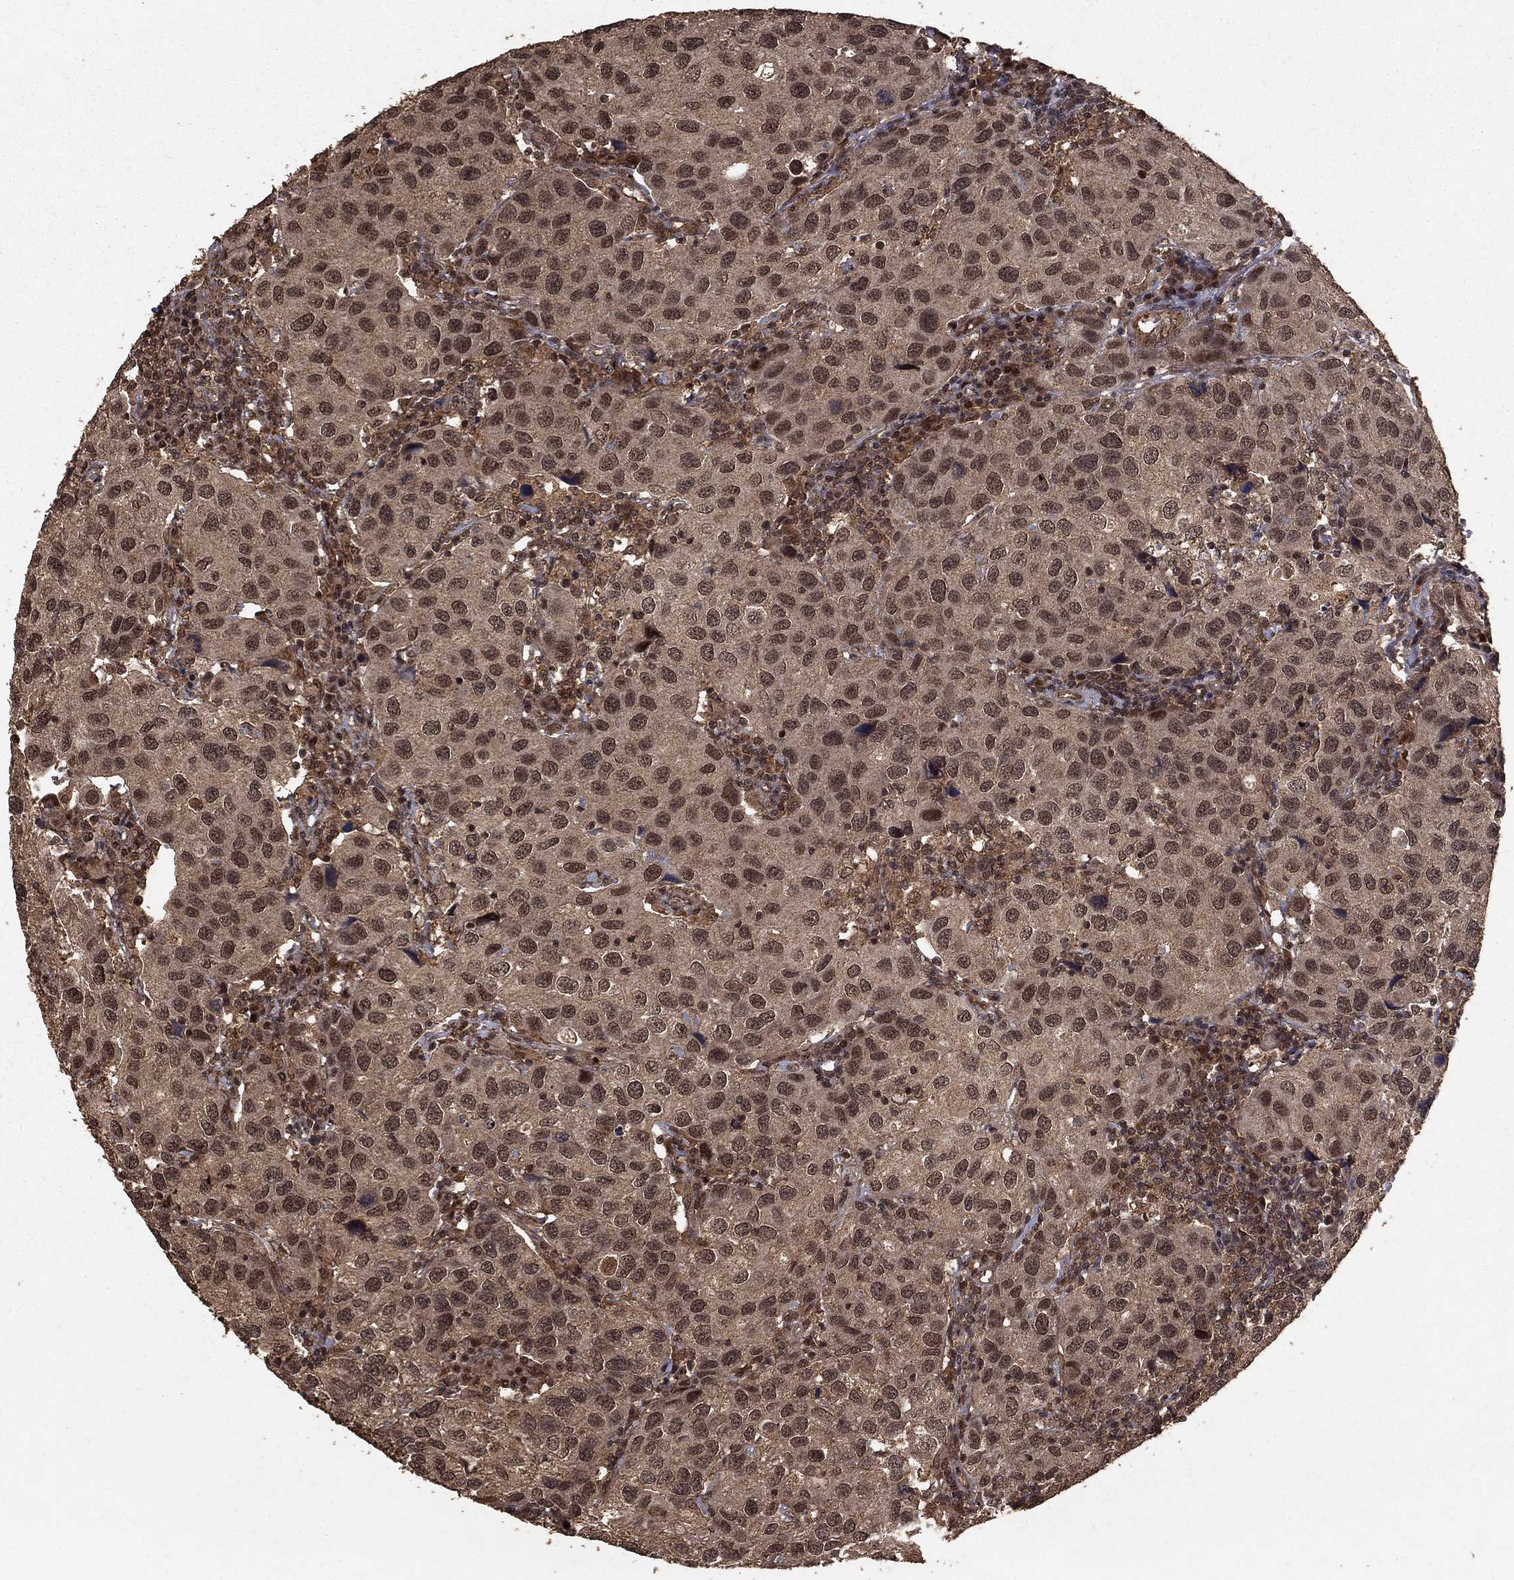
{"staining": {"intensity": "moderate", "quantity": "25%-75%", "location": "cytoplasmic/membranous,nuclear"}, "tissue": "urothelial cancer", "cell_type": "Tumor cells", "image_type": "cancer", "snomed": [{"axis": "morphology", "description": "Urothelial carcinoma, High grade"}, {"axis": "topography", "description": "Urinary bladder"}], "caption": "IHC of high-grade urothelial carcinoma demonstrates medium levels of moderate cytoplasmic/membranous and nuclear staining in approximately 25%-75% of tumor cells.", "gene": "PRDM1", "patient": {"sex": "male", "age": 79}}